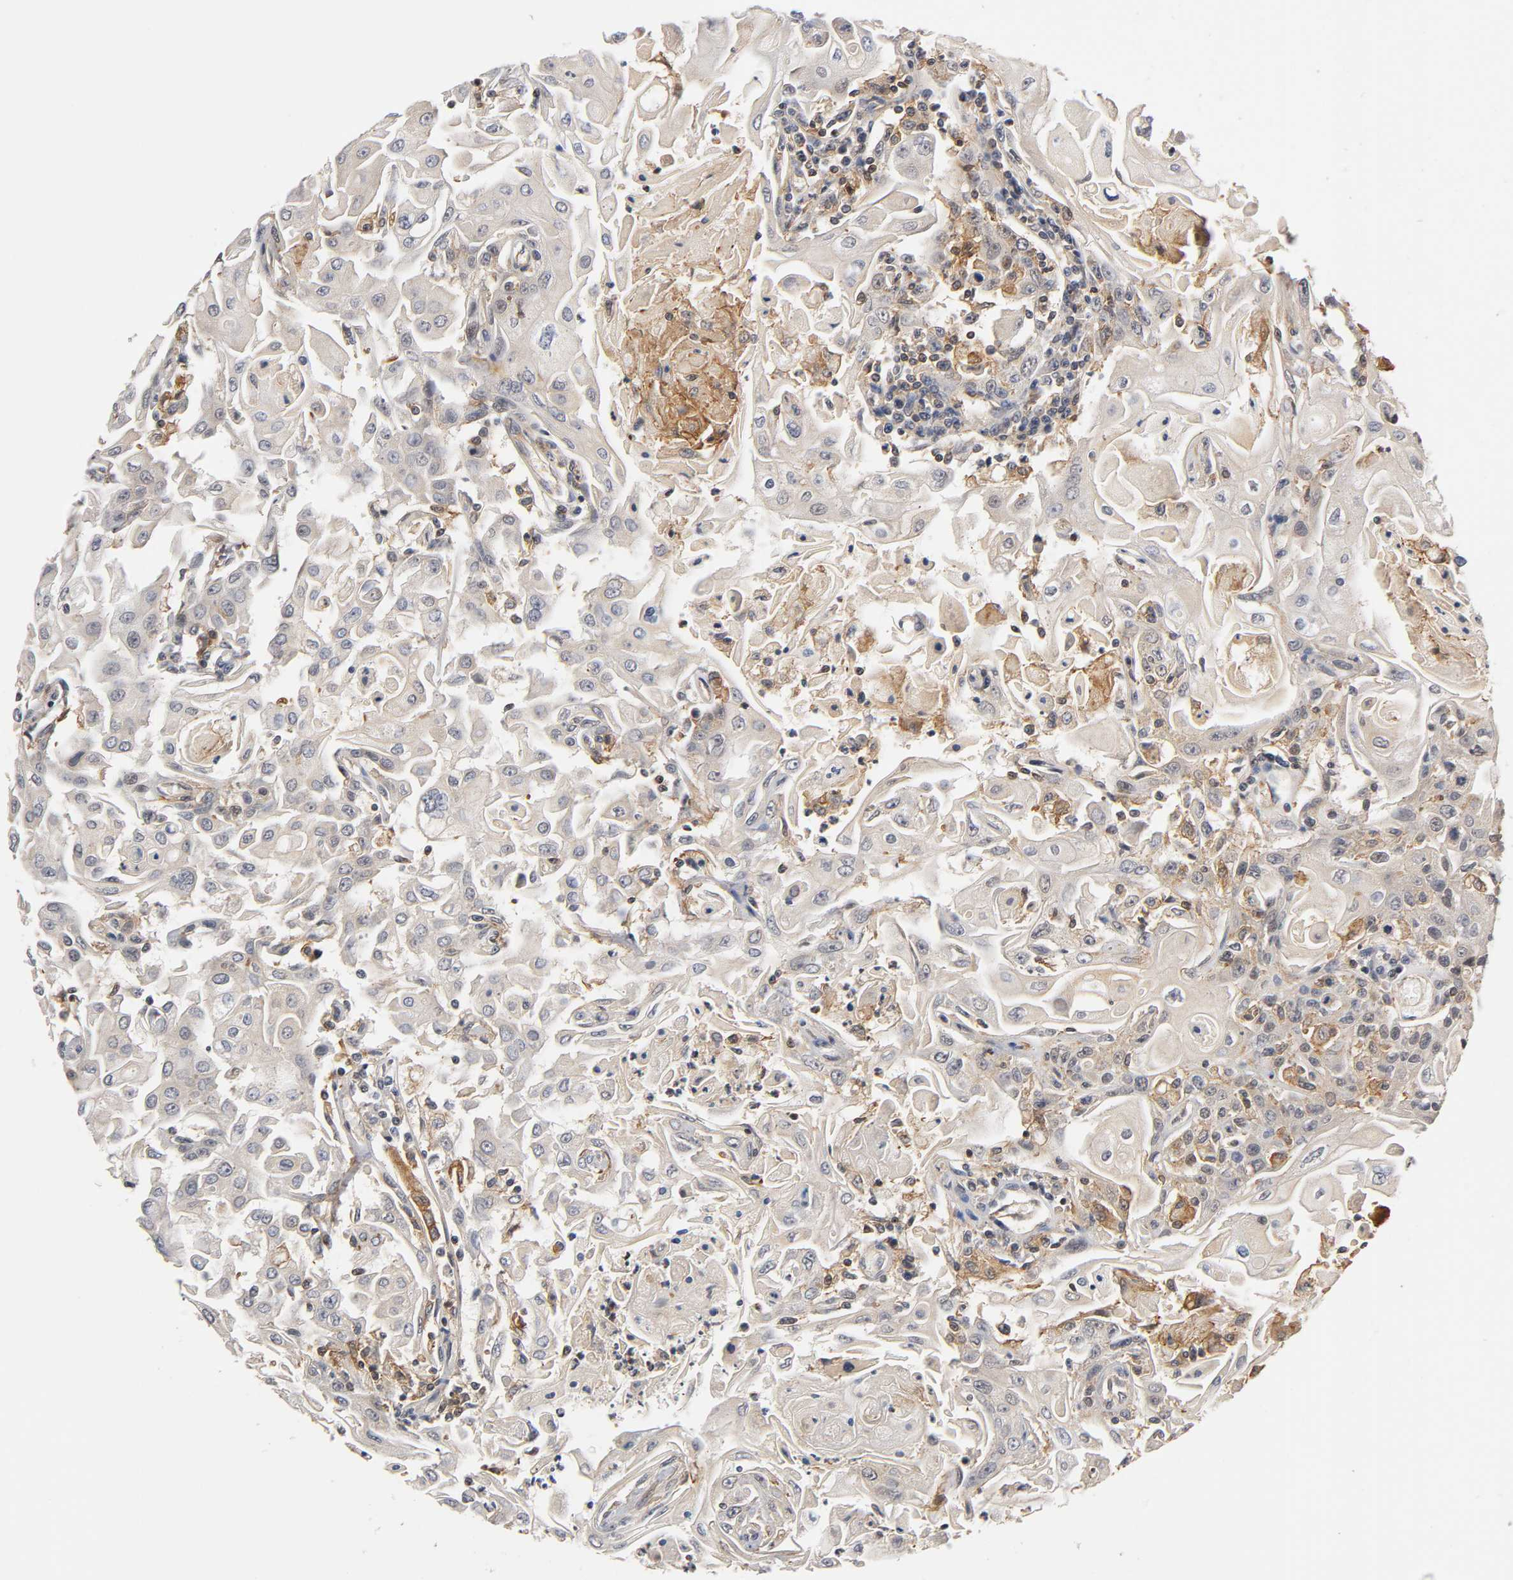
{"staining": {"intensity": "weak", "quantity": "25%-75%", "location": "cytoplasmic/membranous"}, "tissue": "head and neck cancer", "cell_type": "Tumor cells", "image_type": "cancer", "snomed": [{"axis": "morphology", "description": "Squamous cell carcinoma, NOS"}, {"axis": "topography", "description": "Oral tissue"}, {"axis": "topography", "description": "Head-Neck"}], "caption": "Head and neck cancer stained with a protein marker reveals weak staining in tumor cells.", "gene": "ACTR2", "patient": {"sex": "female", "age": 76}}